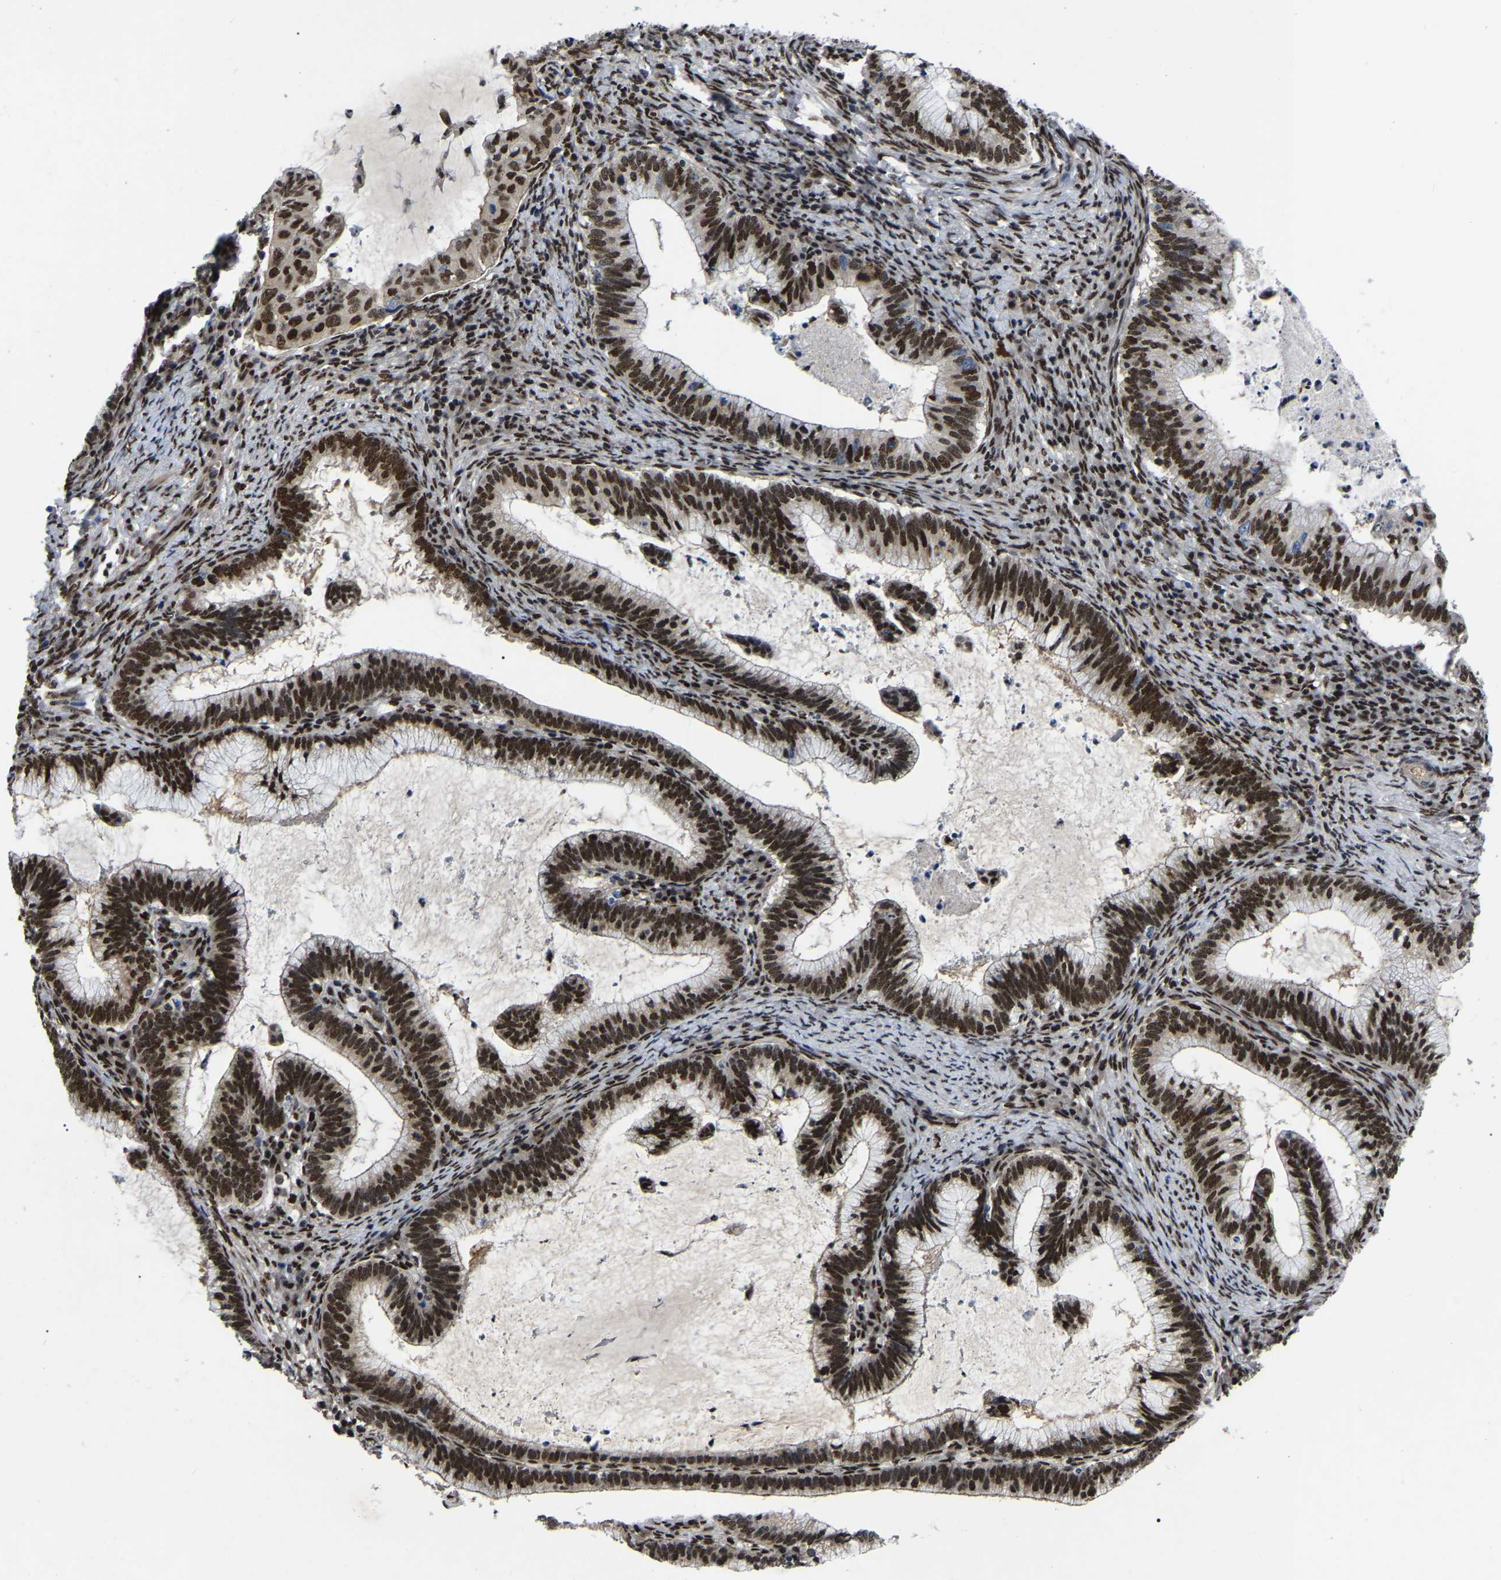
{"staining": {"intensity": "strong", "quantity": ">75%", "location": "nuclear"}, "tissue": "cervical cancer", "cell_type": "Tumor cells", "image_type": "cancer", "snomed": [{"axis": "morphology", "description": "Adenocarcinoma, NOS"}, {"axis": "topography", "description": "Cervix"}], "caption": "IHC photomicrograph of human cervical adenocarcinoma stained for a protein (brown), which exhibits high levels of strong nuclear expression in approximately >75% of tumor cells.", "gene": "TRIM35", "patient": {"sex": "female", "age": 36}}